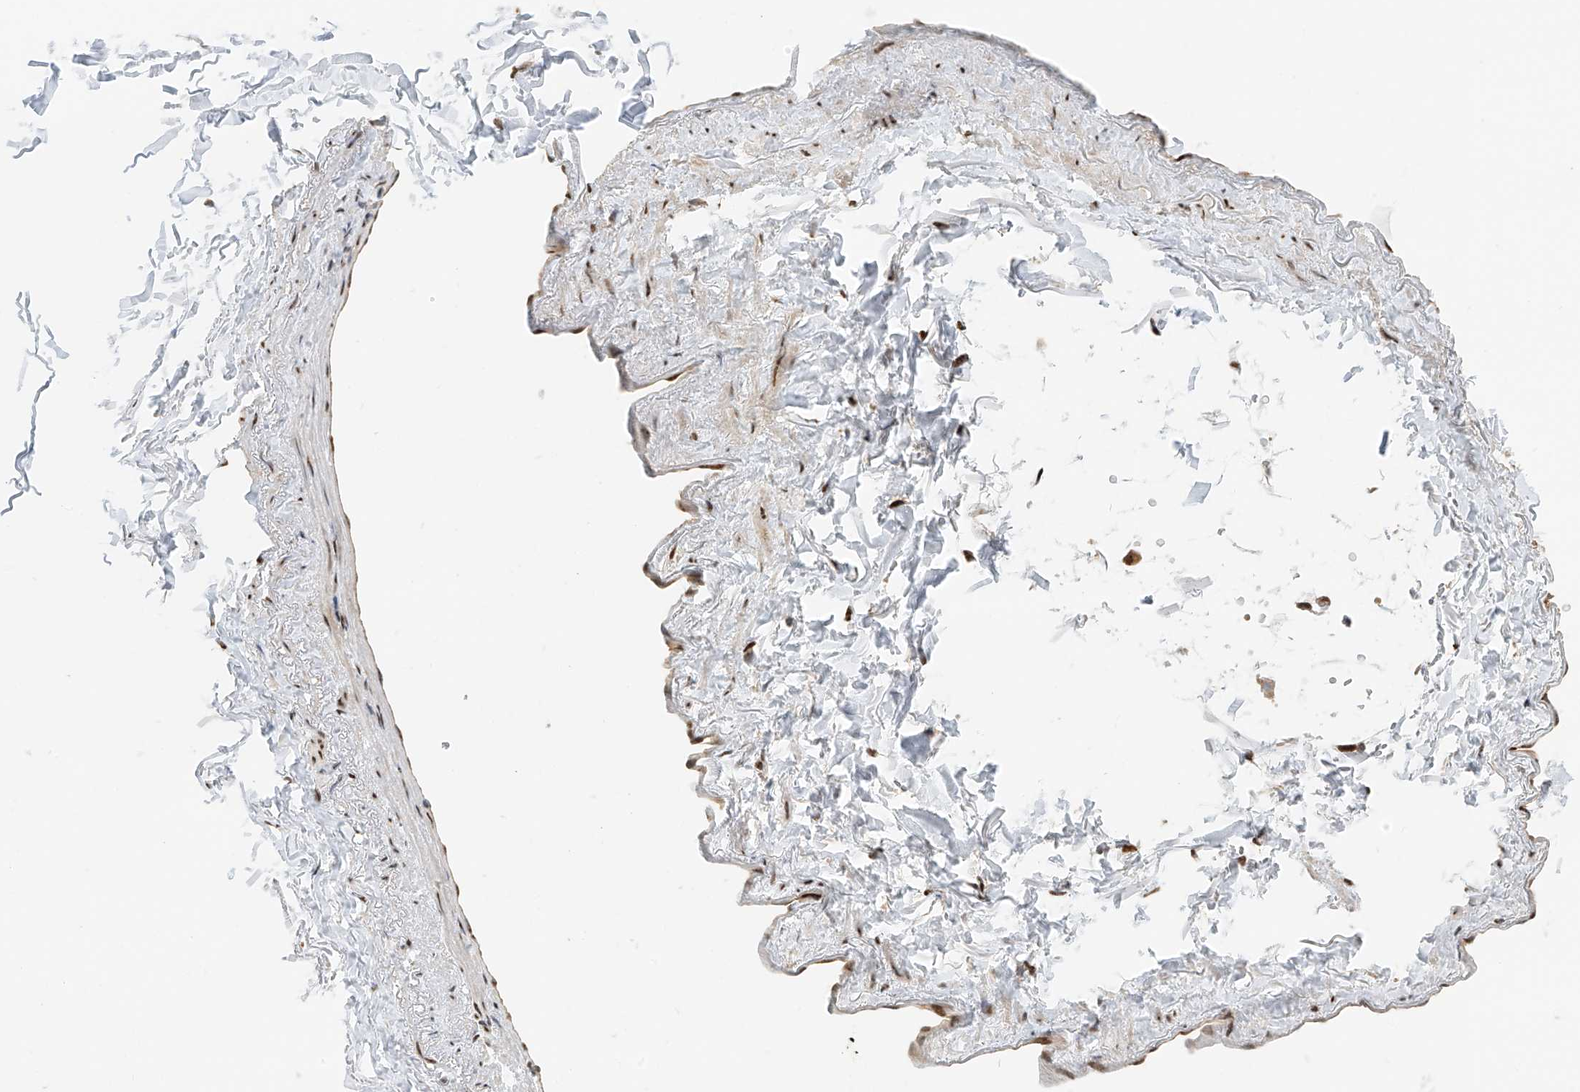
{"staining": {"intensity": "negative", "quantity": "none", "location": "none"}, "tissue": "adipose tissue", "cell_type": "Adipocytes", "image_type": "normal", "snomed": [{"axis": "morphology", "description": "Normal tissue, NOS"}, {"axis": "topography", "description": "Cartilage tissue"}, {"axis": "topography", "description": "Bronchus"}], "caption": "The IHC histopathology image has no significant expression in adipocytes of adipose tissue.", "gene": "ZNF514", "patient": {"sex": "female", "age": 73}}